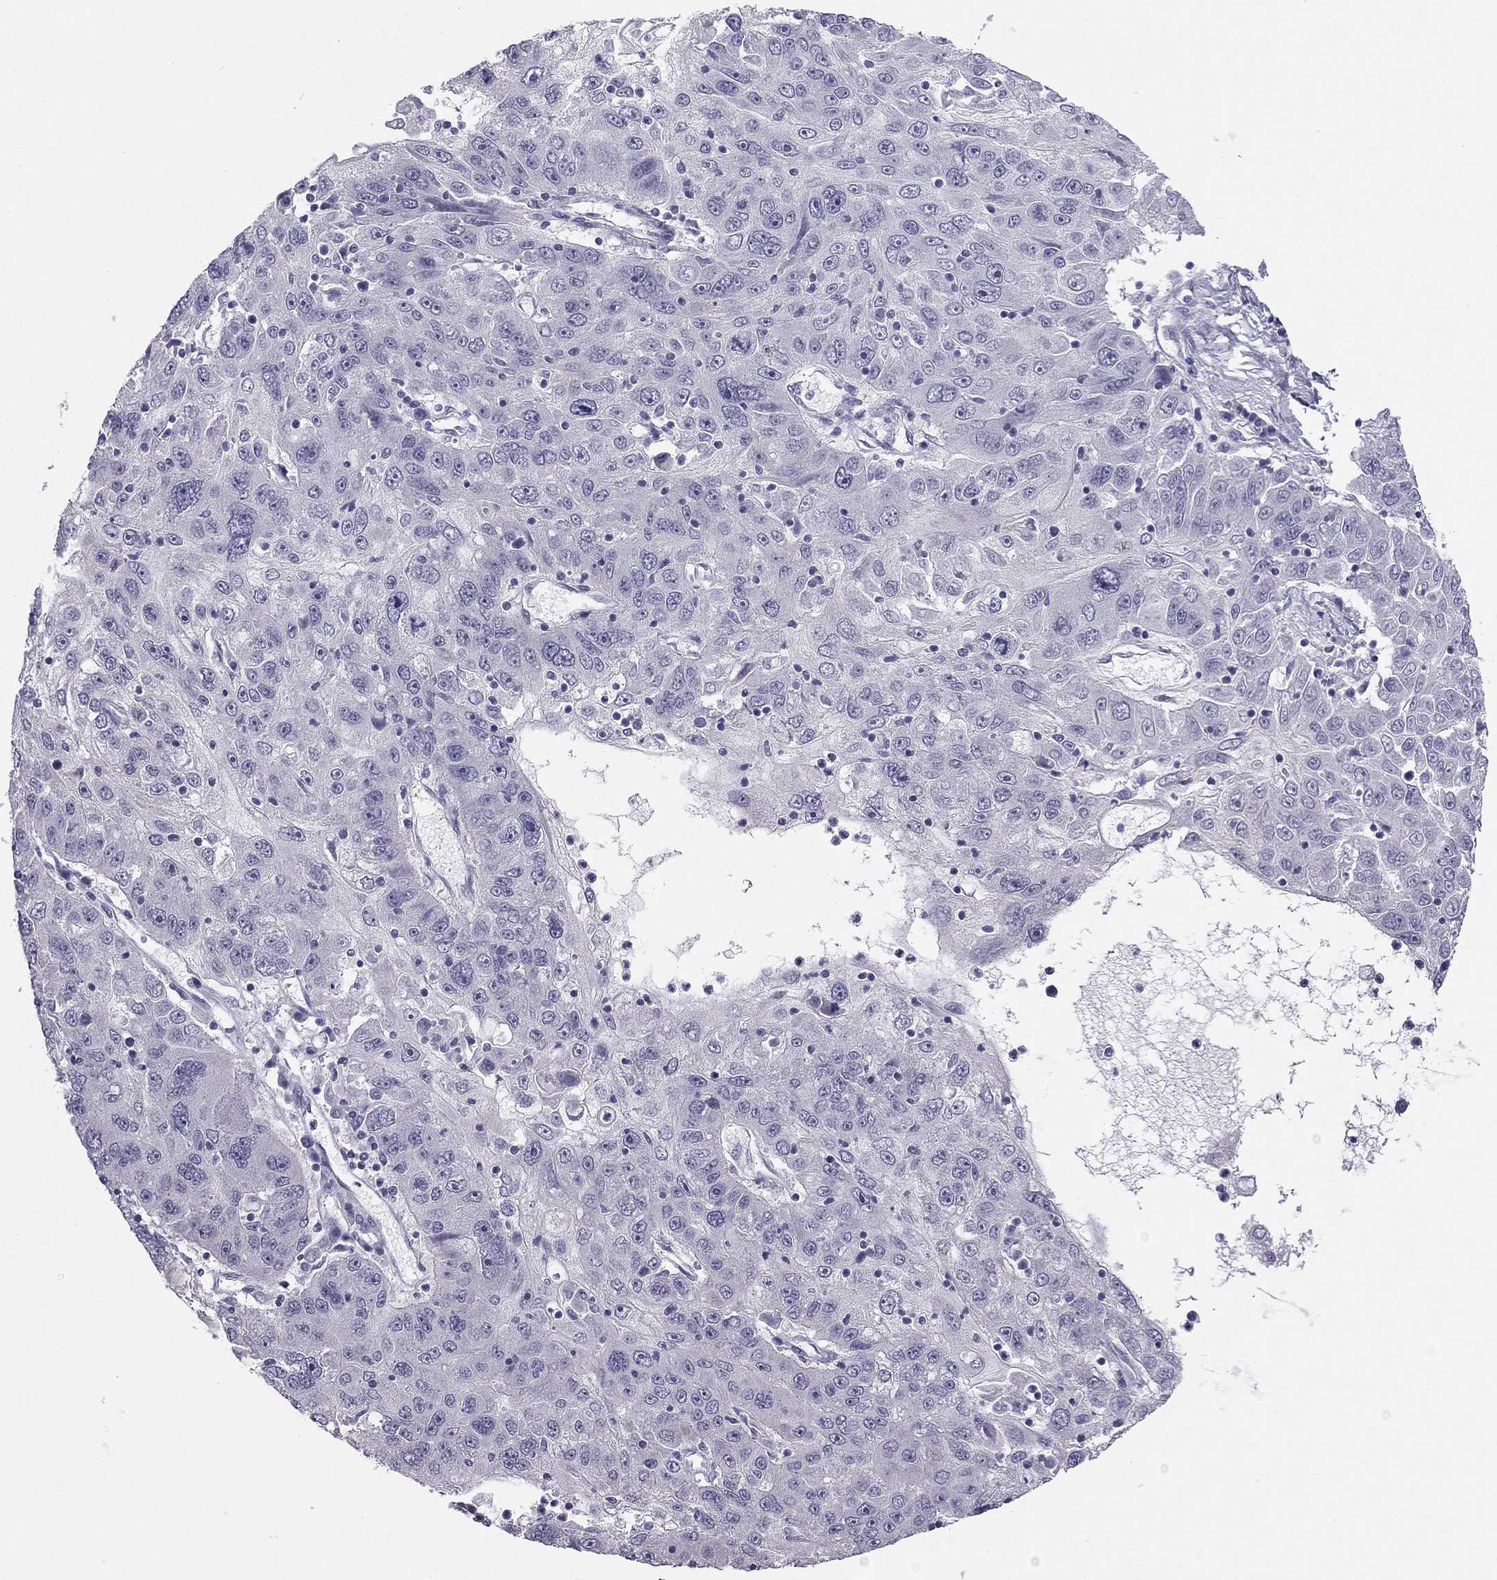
{"staining": {"intensity": "negative", "quantity": "none", "location": "none"}, "tissue": "stomach cancer", "cell_type": "Tumor cells", "image_type": "cancer", "snomed": [{"axis": "morphology", "description": "Adenocarcinoma, NOS"}, {"axis": "topography", "description": "Stomach"}], "caption": "An IHC histopathology image of adenocarcinoma (stomach) is shown. There is no staining in tumor cells of adenocarcinoma (stomach).", "gene": "HSFX1", "patient": {"sex": "male", "age": 56}}